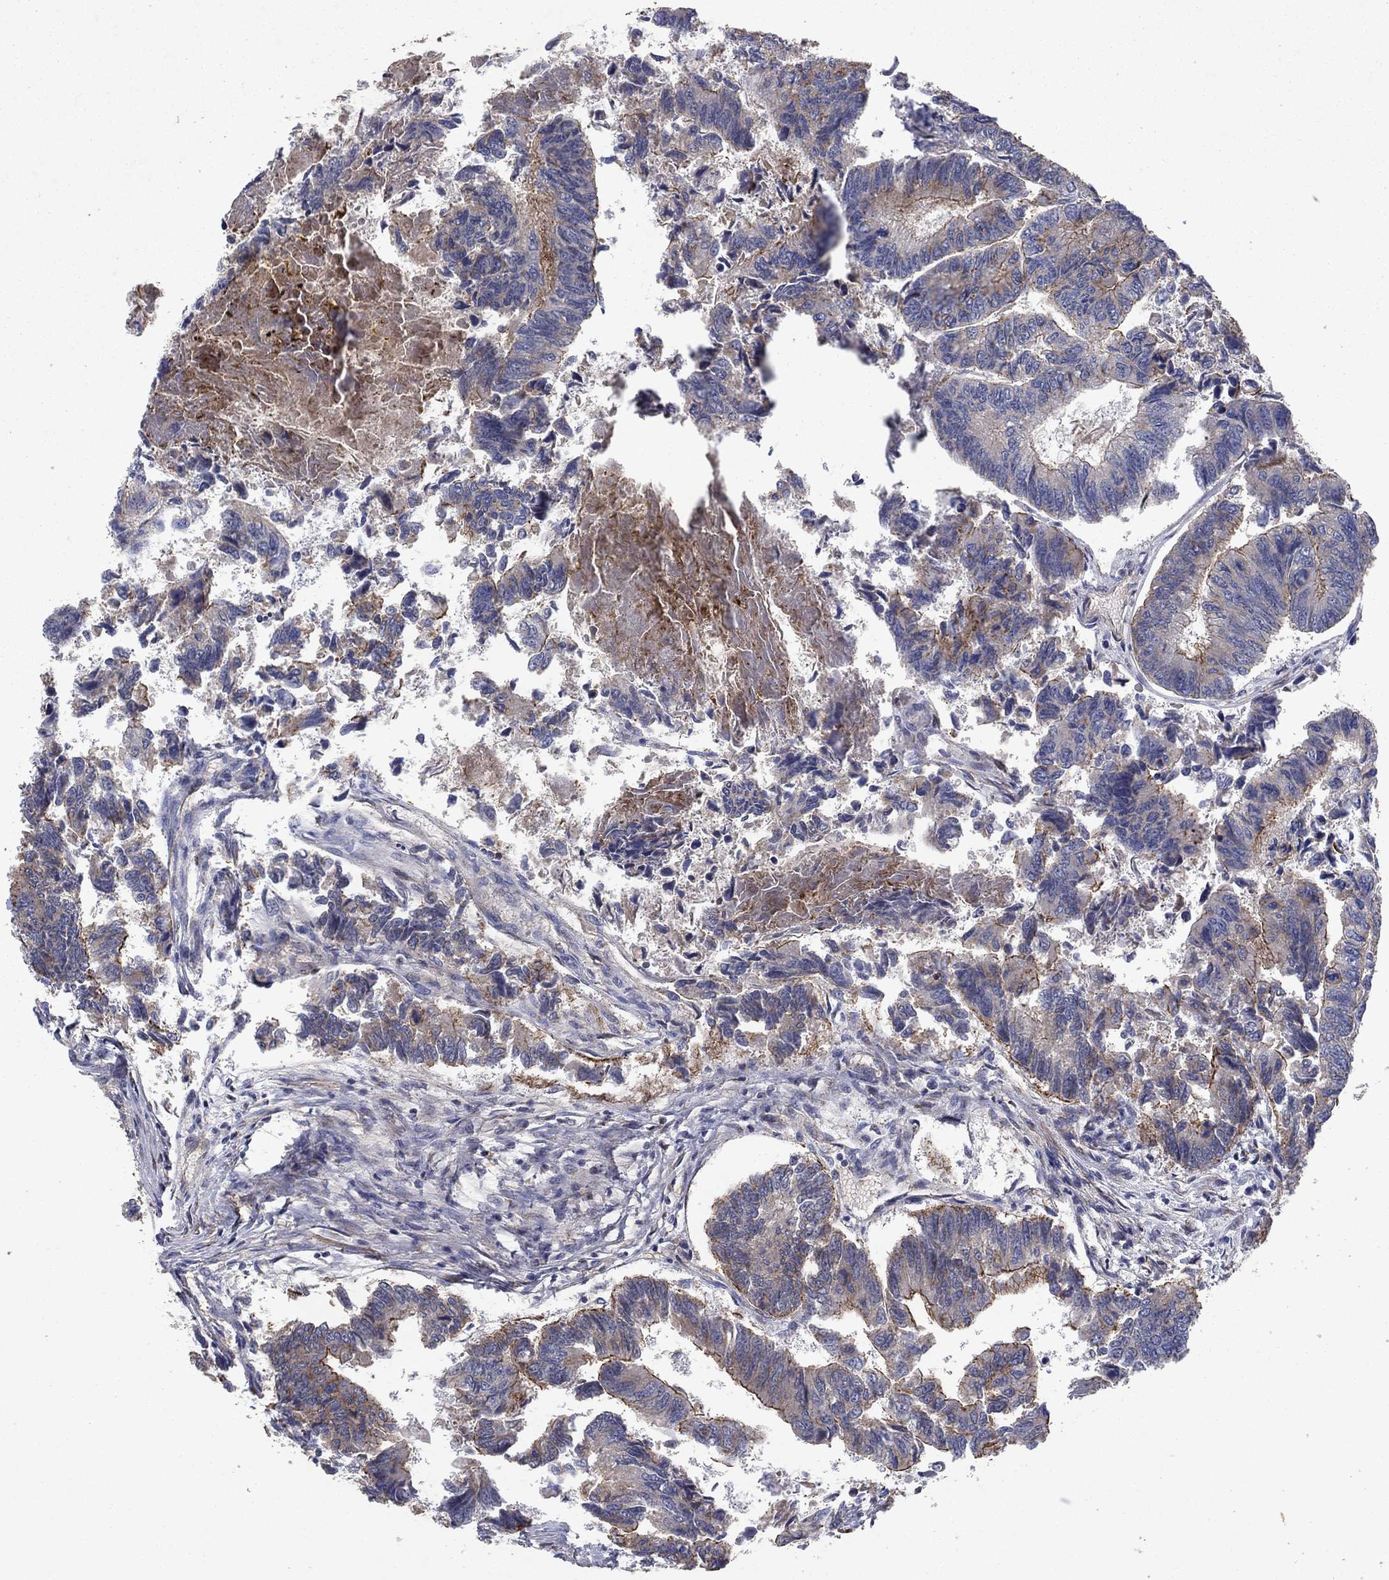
{"staining": {"intensity": "strong", "quantity": "<25%", "location": "cytoplasmic/membranous"}, "tissue": "colorectal cancer", "cell_type": "Tumor cells", "image_type": "cancer", "snomed": [{"axis": "morphology", "description": "Adenocarcinoma, NOS"}, {"axis": "topography", "description": "Colon"}], "caption": "Approximately <25% of tumor cells in colorectal adenocarcinoma exhibit strong cytoplasmic/membranous protein positivity as visualized by brown immunohistochemical staining.", "gene": "FRG1", "patient": {"sex": "female", "age": 65}}